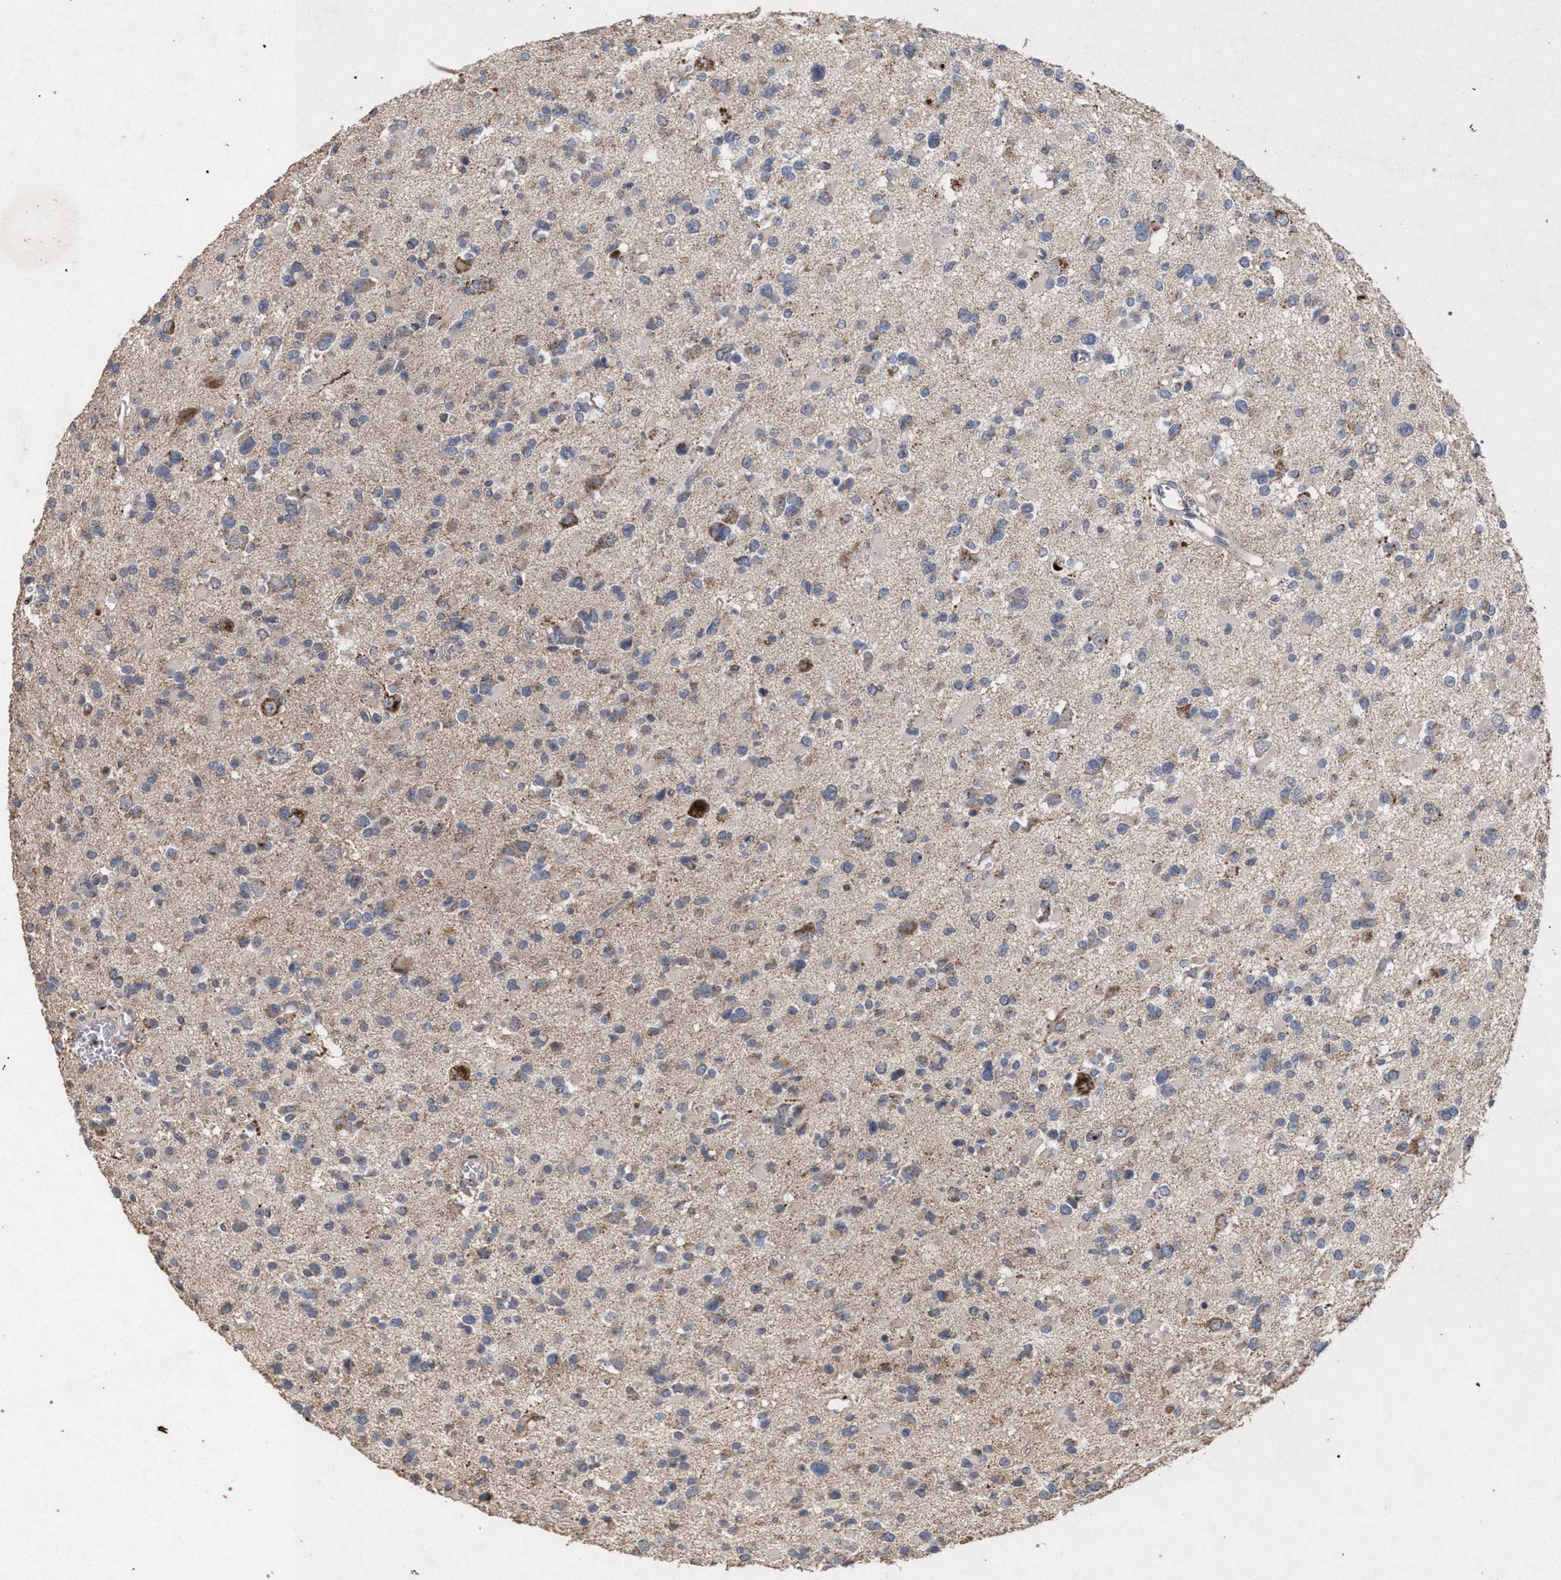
{"staining": {"intensity": "weak", "quantity": "<25%", "location": "cytoplasmic/membranous"}, "tissue": "glioma", "cell_type": "Tumor cells", "image_type": "cancer", "snomed": [{"axis": "morphology", "description": "Glioma, malignant, Low grade"}, {"axis": "topography", "description": "Brain"}], "caption": "The micrograph shows no staining of tumor cells in malignant glioma (low-grade). (DAB immunohistochemistry (IHC), high magnification).", "gene": "PKD2L1", "patient": {"sex": "female", "age": 22}}